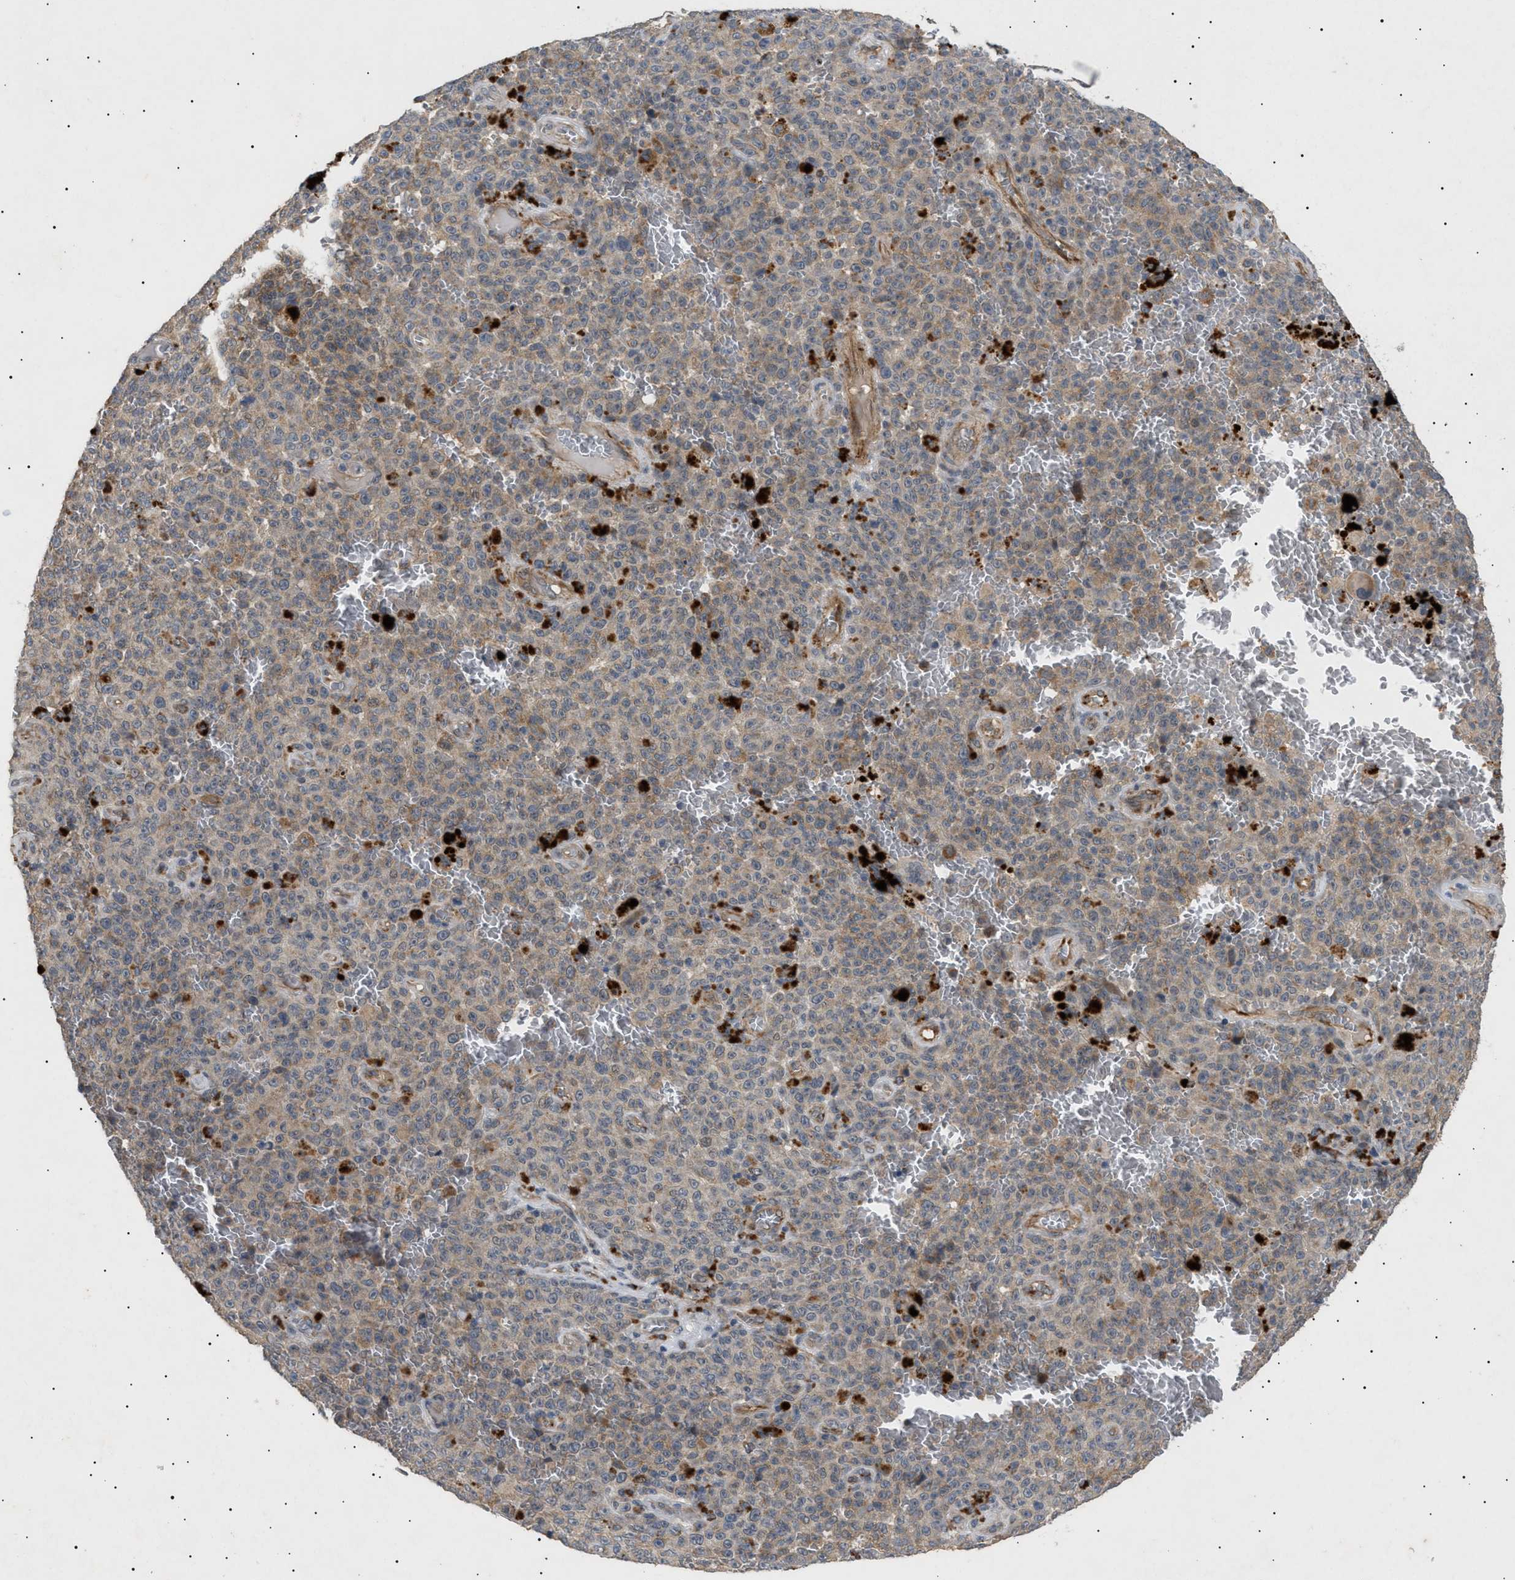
{"staining": {"intensity": "weak", "quantity": "25%-75%", "location": "cytoplasmic/membranous"}, "tissue": "melanoma", "cell_type": "Tumor cells", "image_type": "cancer", "snomed": [{"axis": "morphology", "description": "Malignant melanoma, NOS"}, {"axis": "topography", "description": "Skin"}], "caption": "A micrograph of human malignant melanoma stained for a protein exhibits weak cytoplasmic/membranous brown staining in tumor cells.", "gene": "SIRT5", "patient": {"sex": "female", "age": 82}}